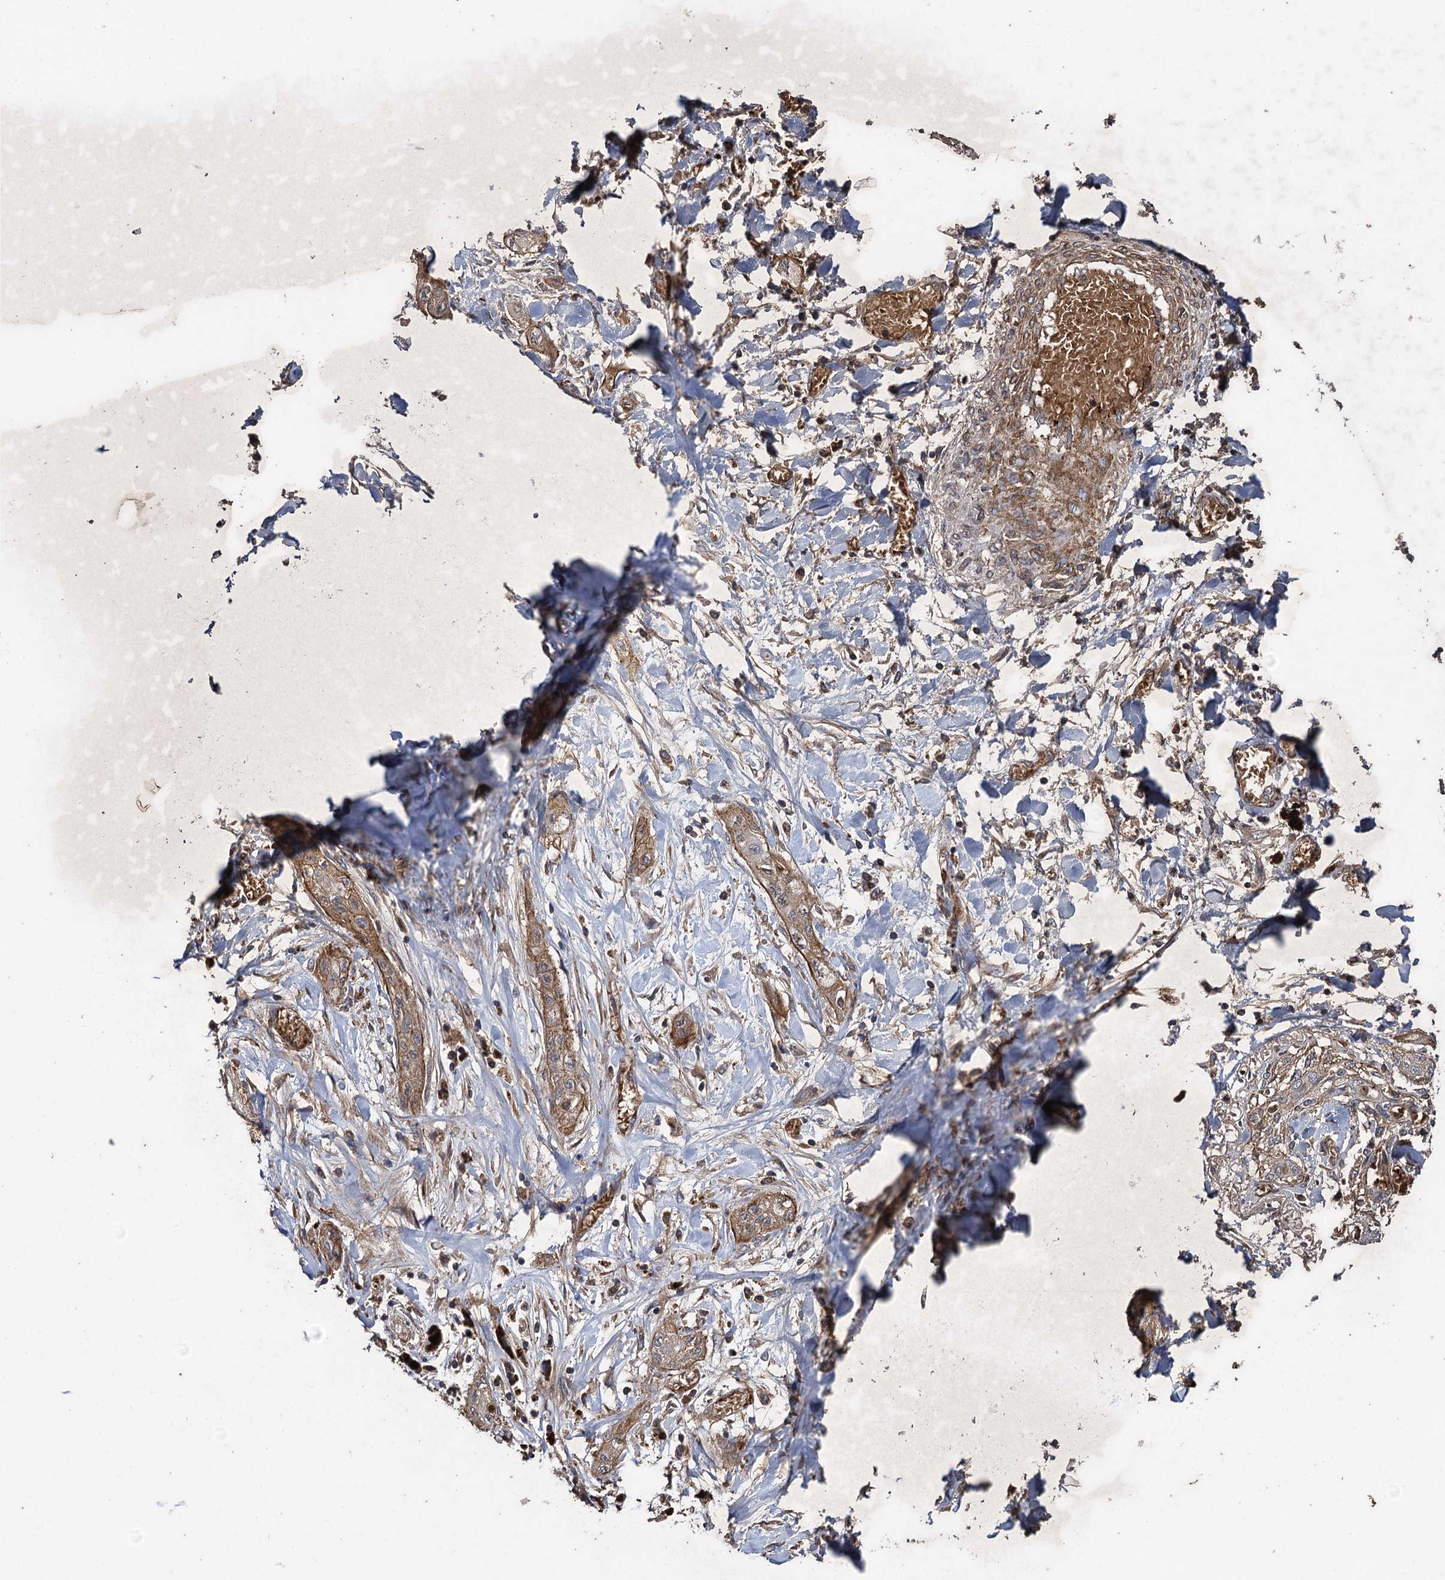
{"staining": {"intensity": "moderate", "quantity": ">75%", "location": "cytoplasmic/membranous"}, "tissue": "lung cancer", "cell_type": "Tumor cells", "image_type": "cancer", "snomed": [{"axis": "morphology", "description": "Squamous cell carcinoma, NOS"}, {"axis": "topography", "description": "Lung"}], "caption": "Protein expression analysis of lung cancer (squamous cell carcinoma) reveals moderate cytoplasmic/membranous expression in about >75% of tumor cells.", "gene": "TXNDC11", "patient": {"sex": "female", "age": 47}}